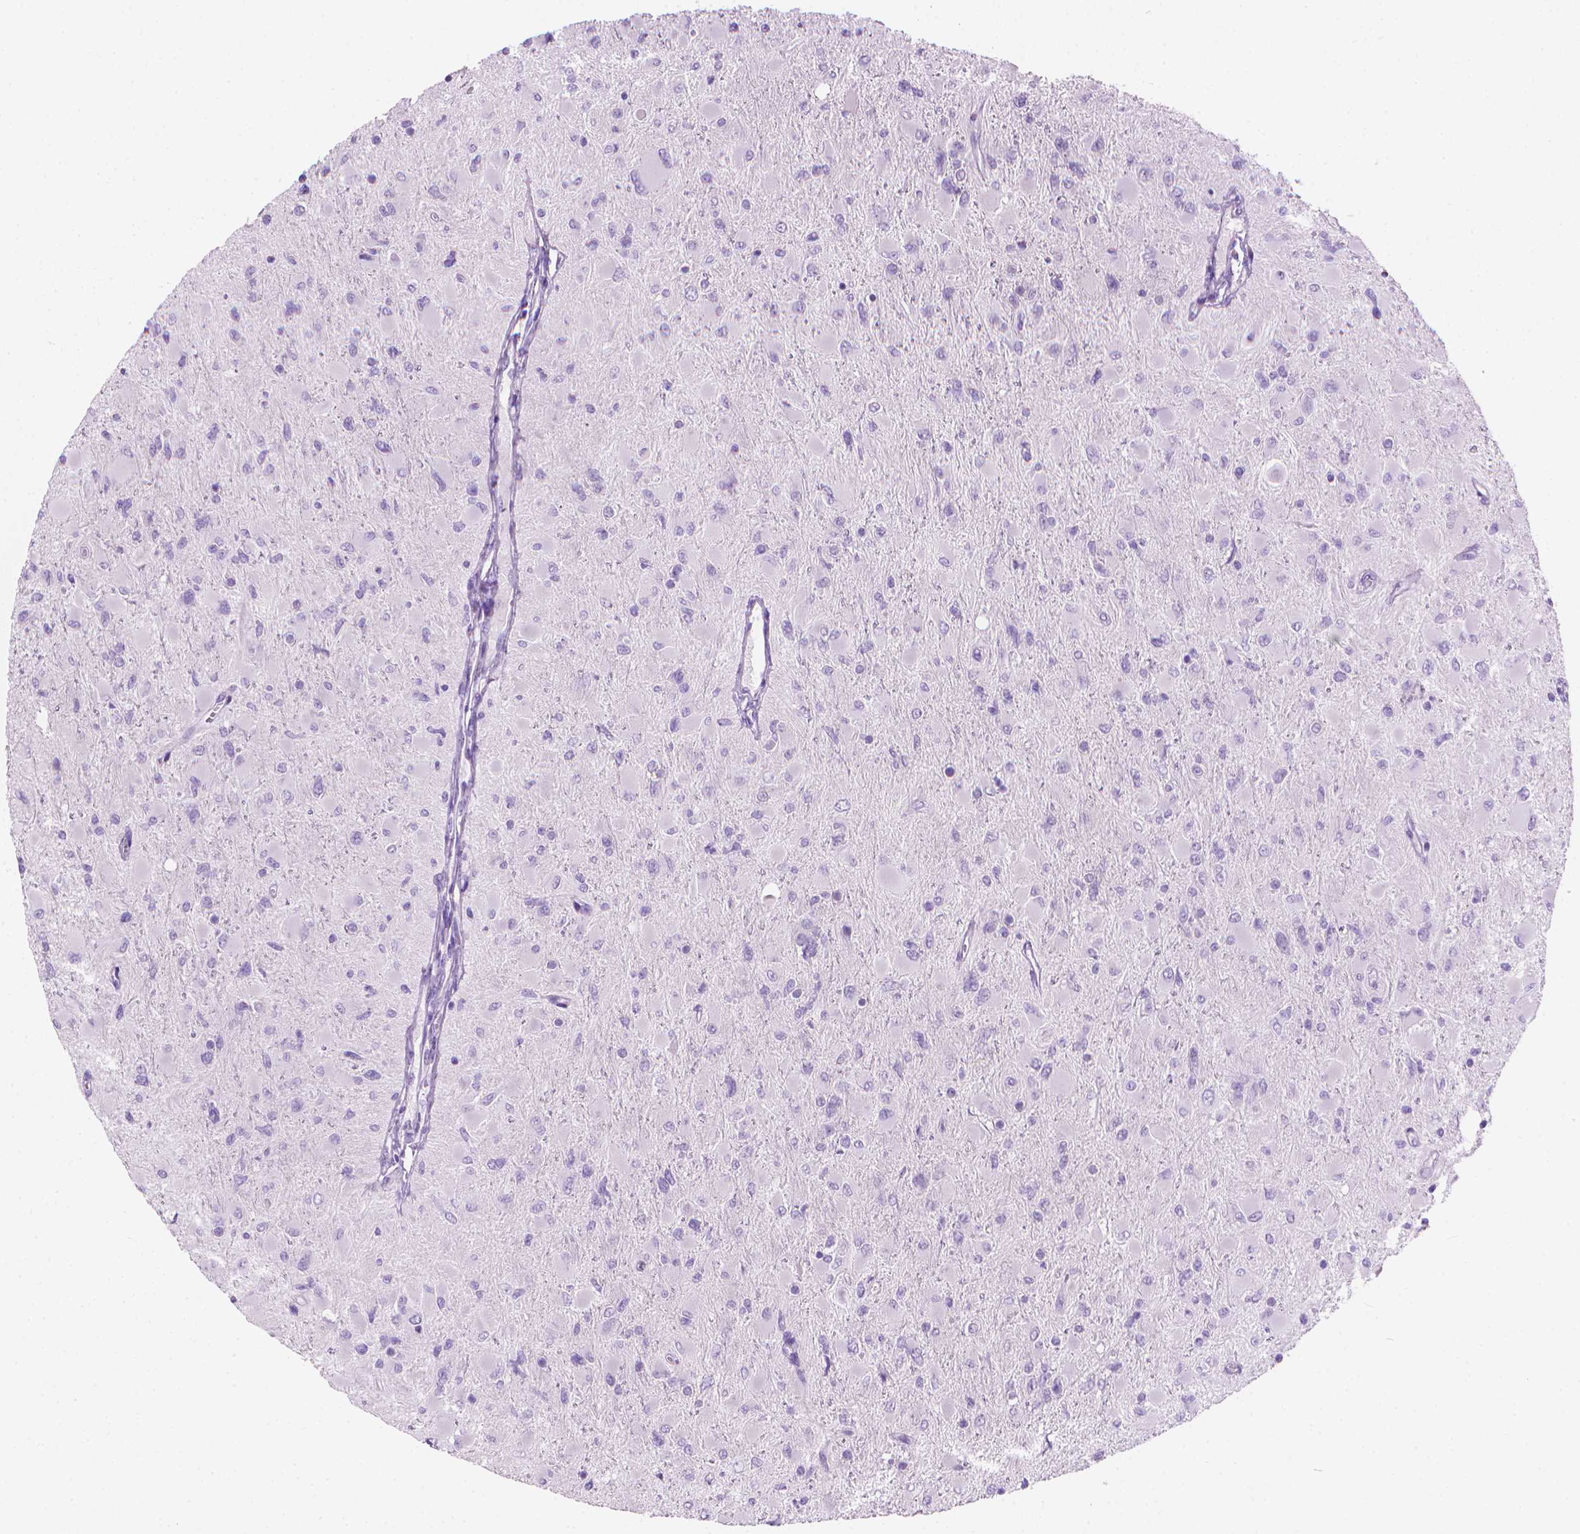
{"staining": {"intensity": "negative", "quantity": "none", "location": "none"}, "tissue": "glioma", "cell_type": "Tumor cells", "image_type": "cancer", "snomed": [{"axis": "morphology", "description": "Glioma, malignant, High grade"}, {"axis": "topography", "description": "Cerebral cortex"}], "caption": "High-grade glioma (malignant) was stained to show a protein in brown. There is no significant expression in tumor cells. (Brightfield microscopy of DAB immunohistochemistry at high magnification).", "gene": "TTC29", "patient": {"sex": "female", "age": 36}}